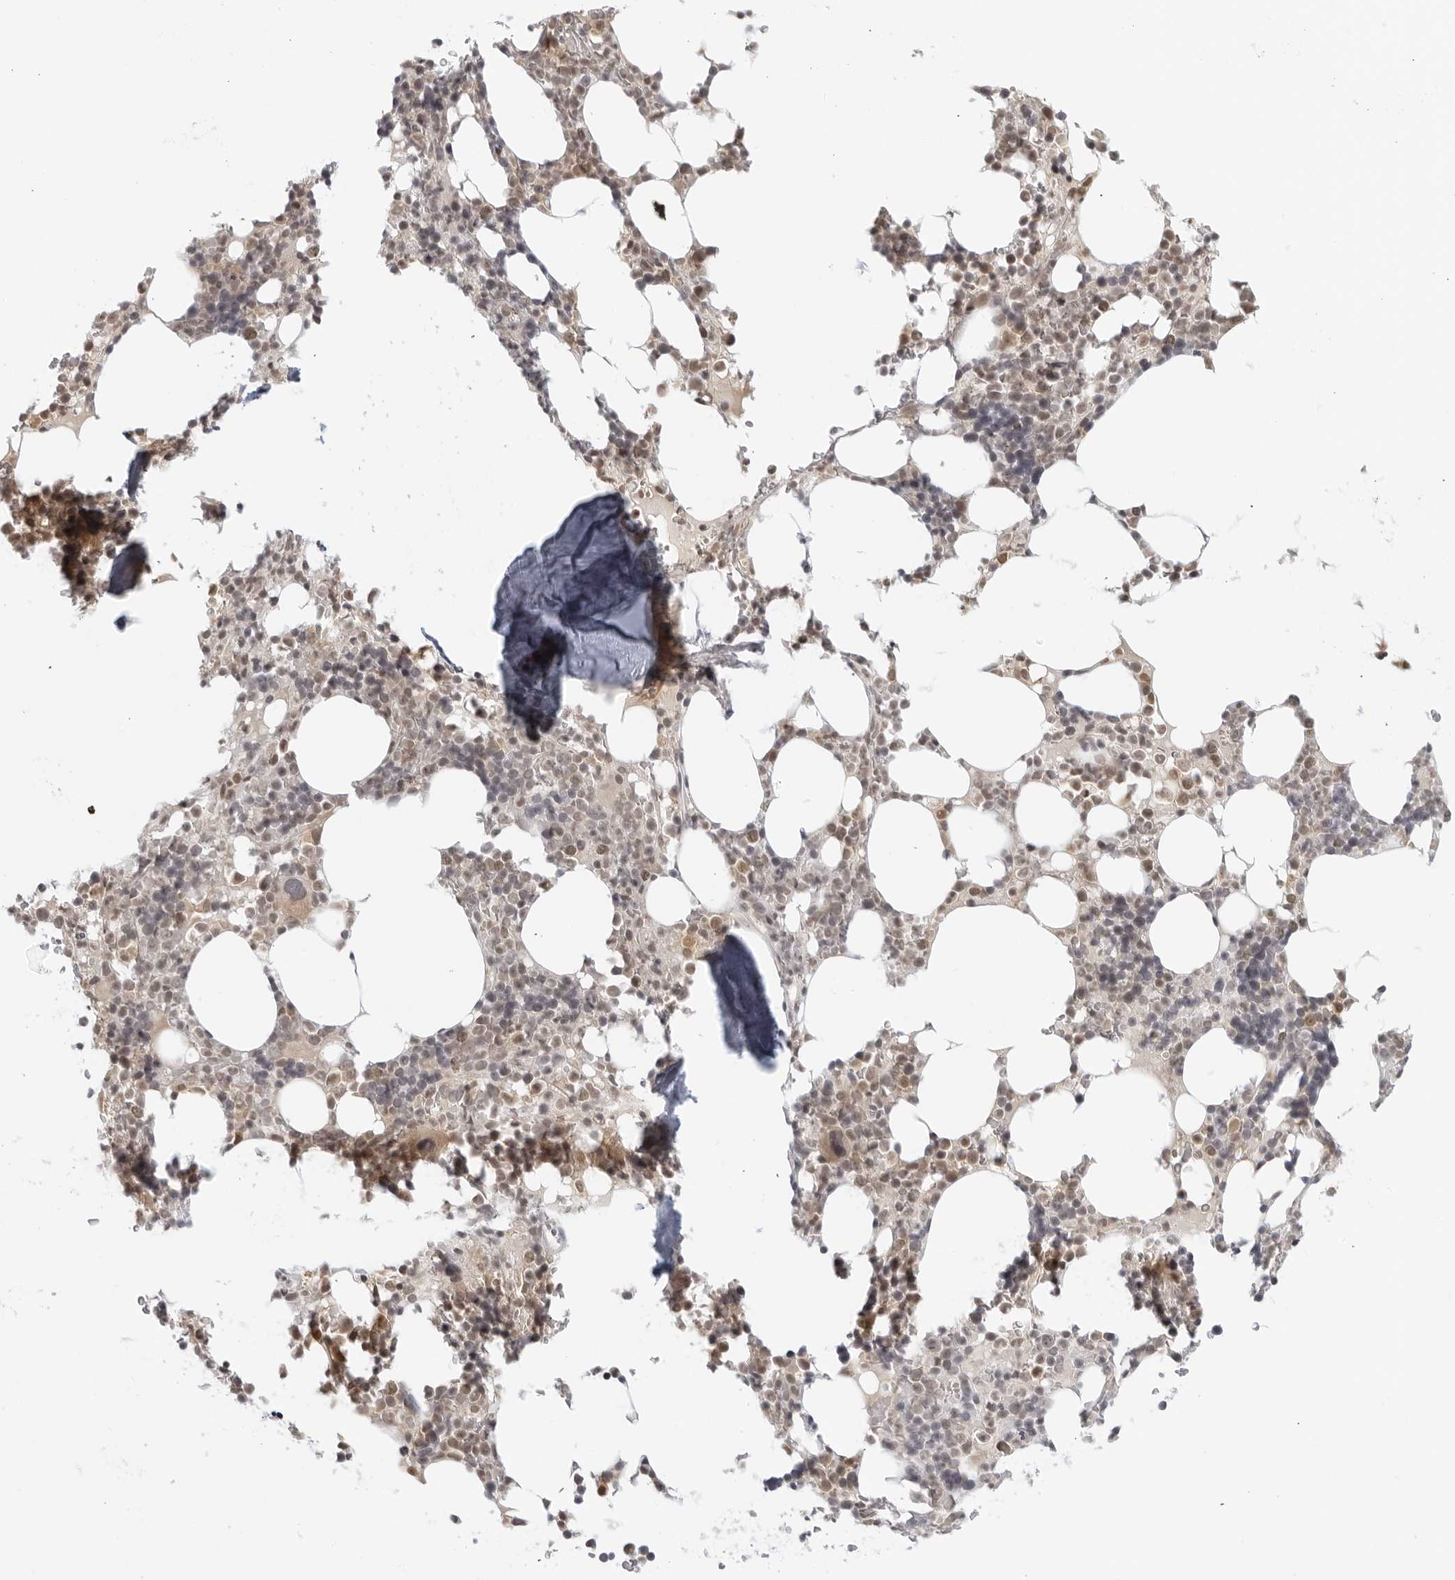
{"staining": {"intensity": "weak", "quantity": "25%-75%", "location": "cytoplasmic/membranous,nuclear"}, "tissue": "bone marrow", "cell_type": "Hematopoietic cells", "image_type": "normal", "snomed": [{"axis": "morphology", "description": "Normal tissue, NOS"}, {"axis": "topography", "description": "Bone marrow"}], "caption": "Bone marrow stained with DAB (3,3'-diaminobenzidine) immunohistochemistry demonstrates low levels of weak cytoplasmic/membranous,nuclear positivity in approximately 25%-75% of hematopoietic cells.", "gene": "RAB11FIP3", "patient": {"sex": "male", "age": 58}}